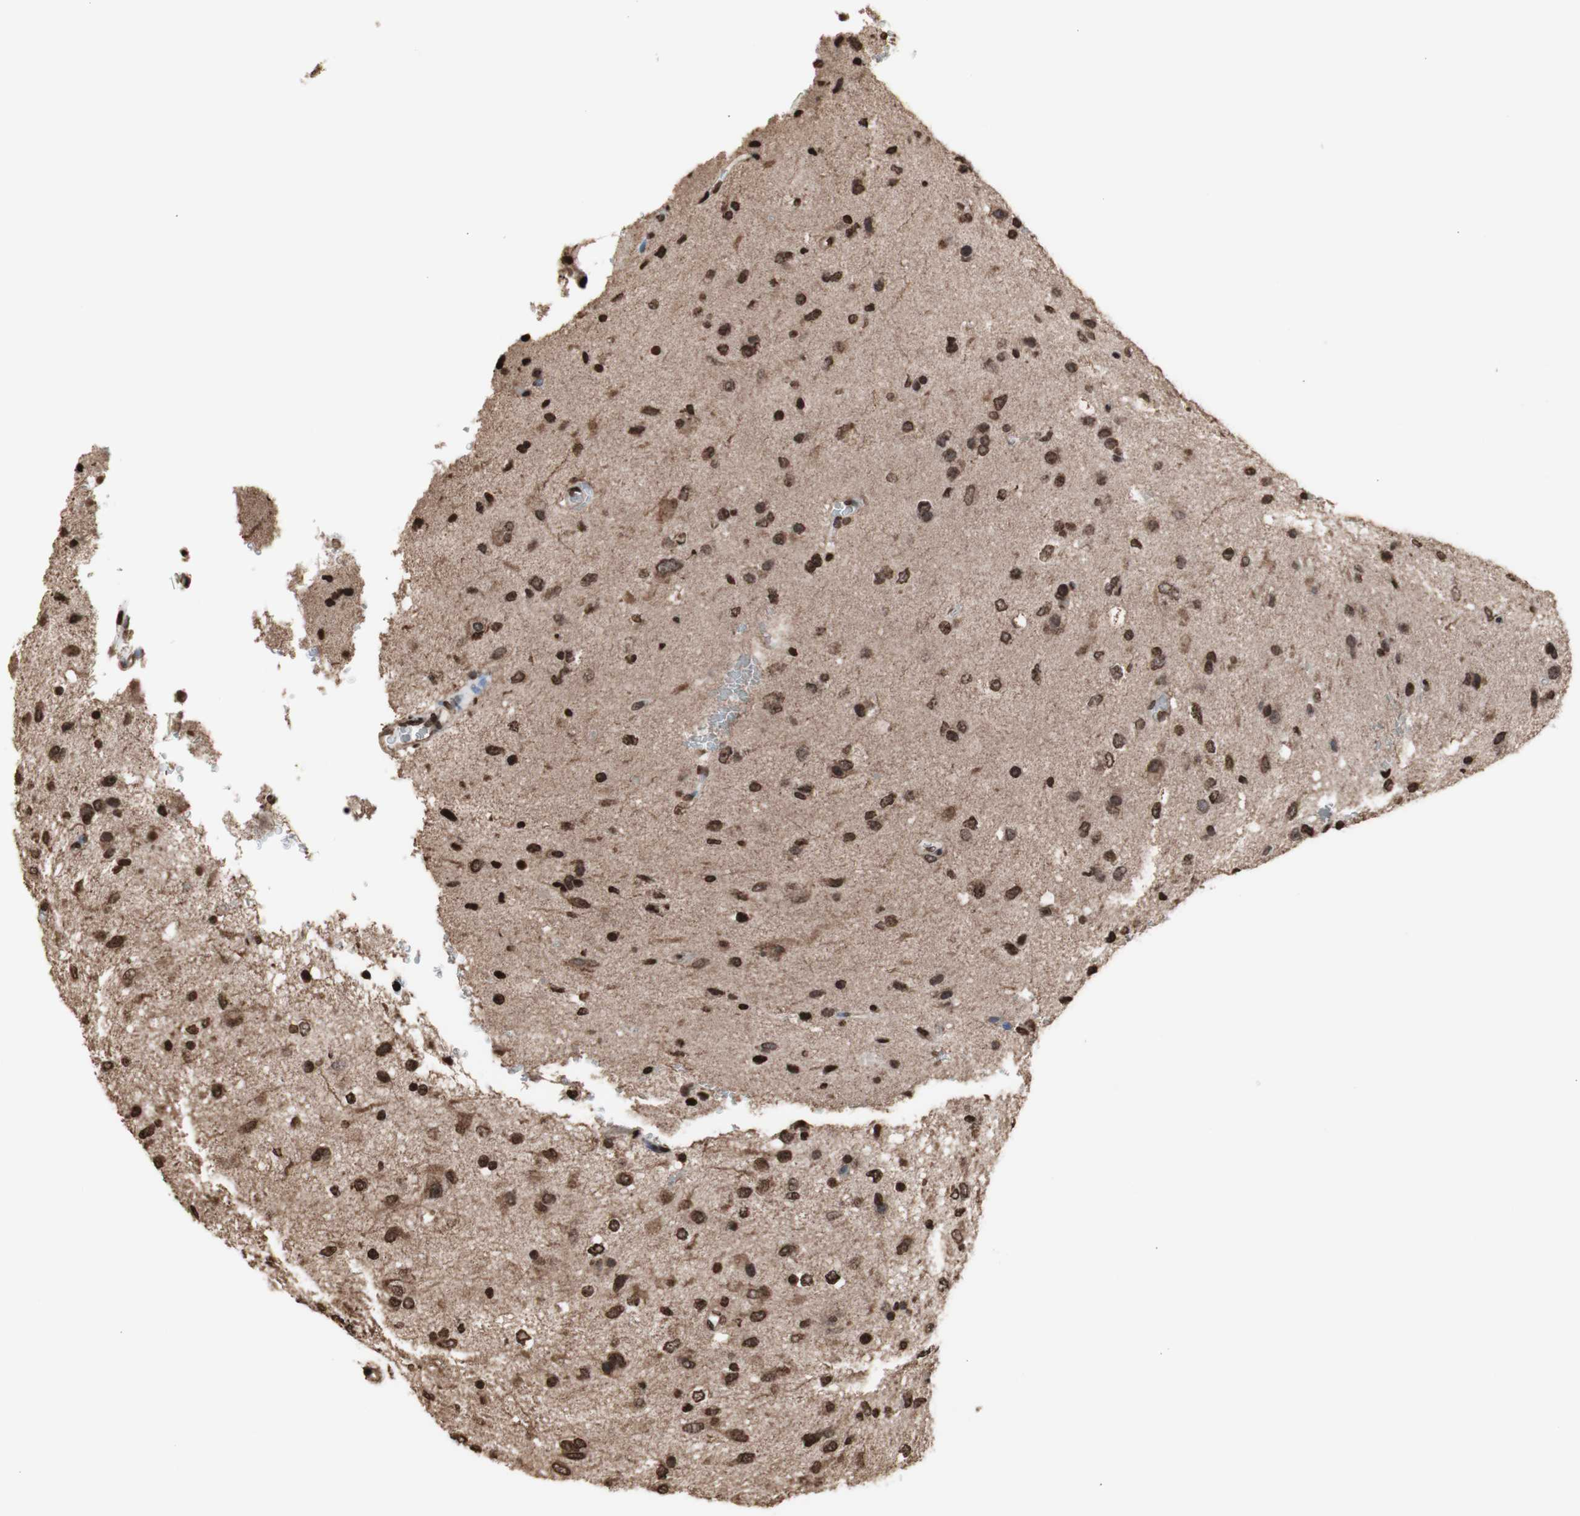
{"staining": {"intensity": "moderate", "quantity": ">75%", "location": "nuclear"}, "tissue": "glioma", "cell_type": "Tumor cells", "image_type": "cancer", "snomed": [{"axis": "morphology", "description": "Glioma, malignant, Low grade"}, {"axis": "topography", "description": "Brain"}], "caption": "Protein expression analysis of human malignant glioma (low-grade) reveals moderate nuclear expression in approximately >75% of tumor cells. (Brightfield microscopy of DAB IHC at high magnification).", "gene": "SNAI2", "patient": {"sex": "male", "age": 77}}